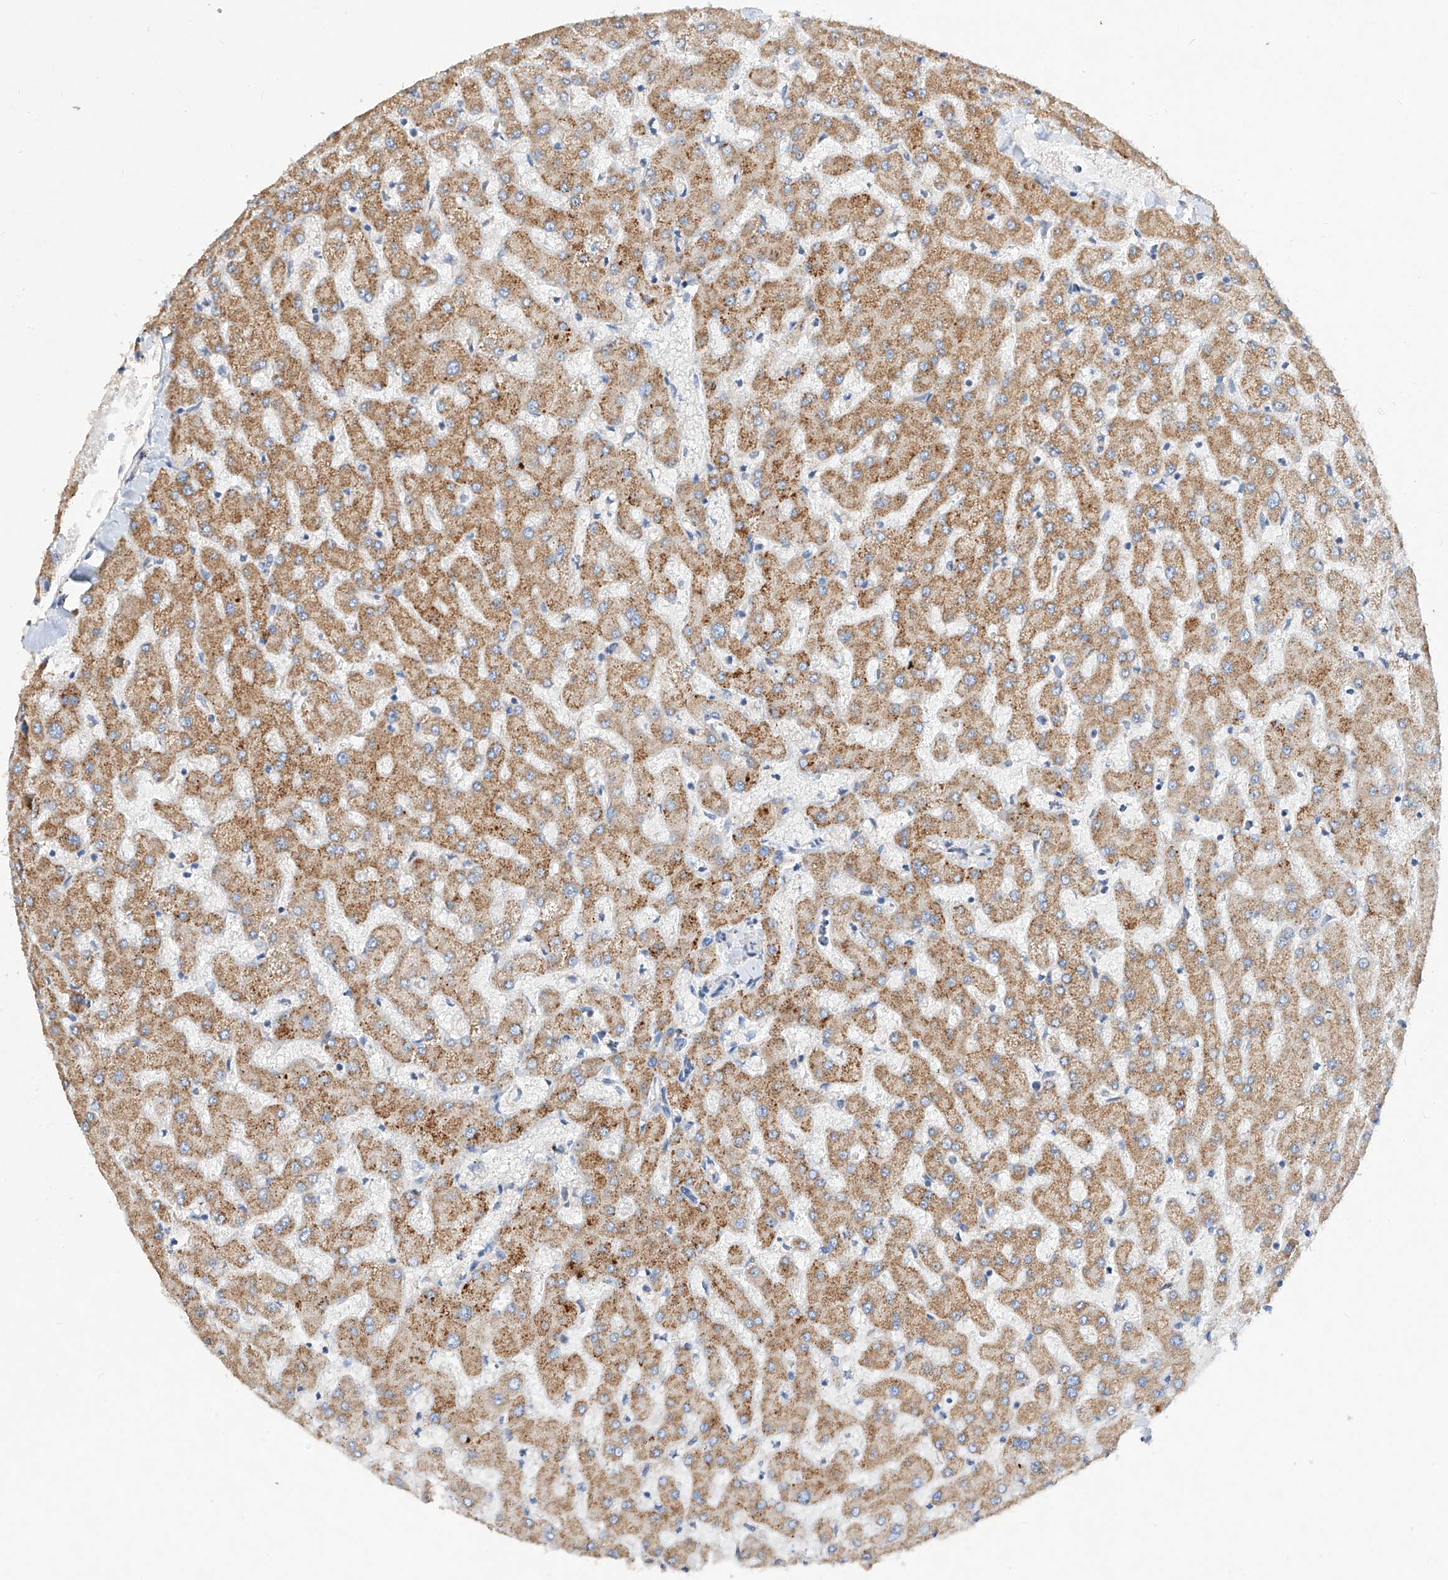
{"staining": {"intensity": "negative", "quantity": "none", "location": "none"}, "tissue": "liver", "cell_type": "Cholangiocytes", "image_type": "normal", "snomed": [{"axis": "morphology", "description": "Normal tissue, NOS"}, {"axis": "topography", "description": "Liver"}], "caption": "The IHC image has no significant staining in cholangiocytes of liver. The staining is performed using DAB (3,3'-diaminobenzidine) brown chromogen with nuclei counter-stained in using hematoxylin.", "gene": "AMD1", "patient": {"sex": "female", "age": 63}}